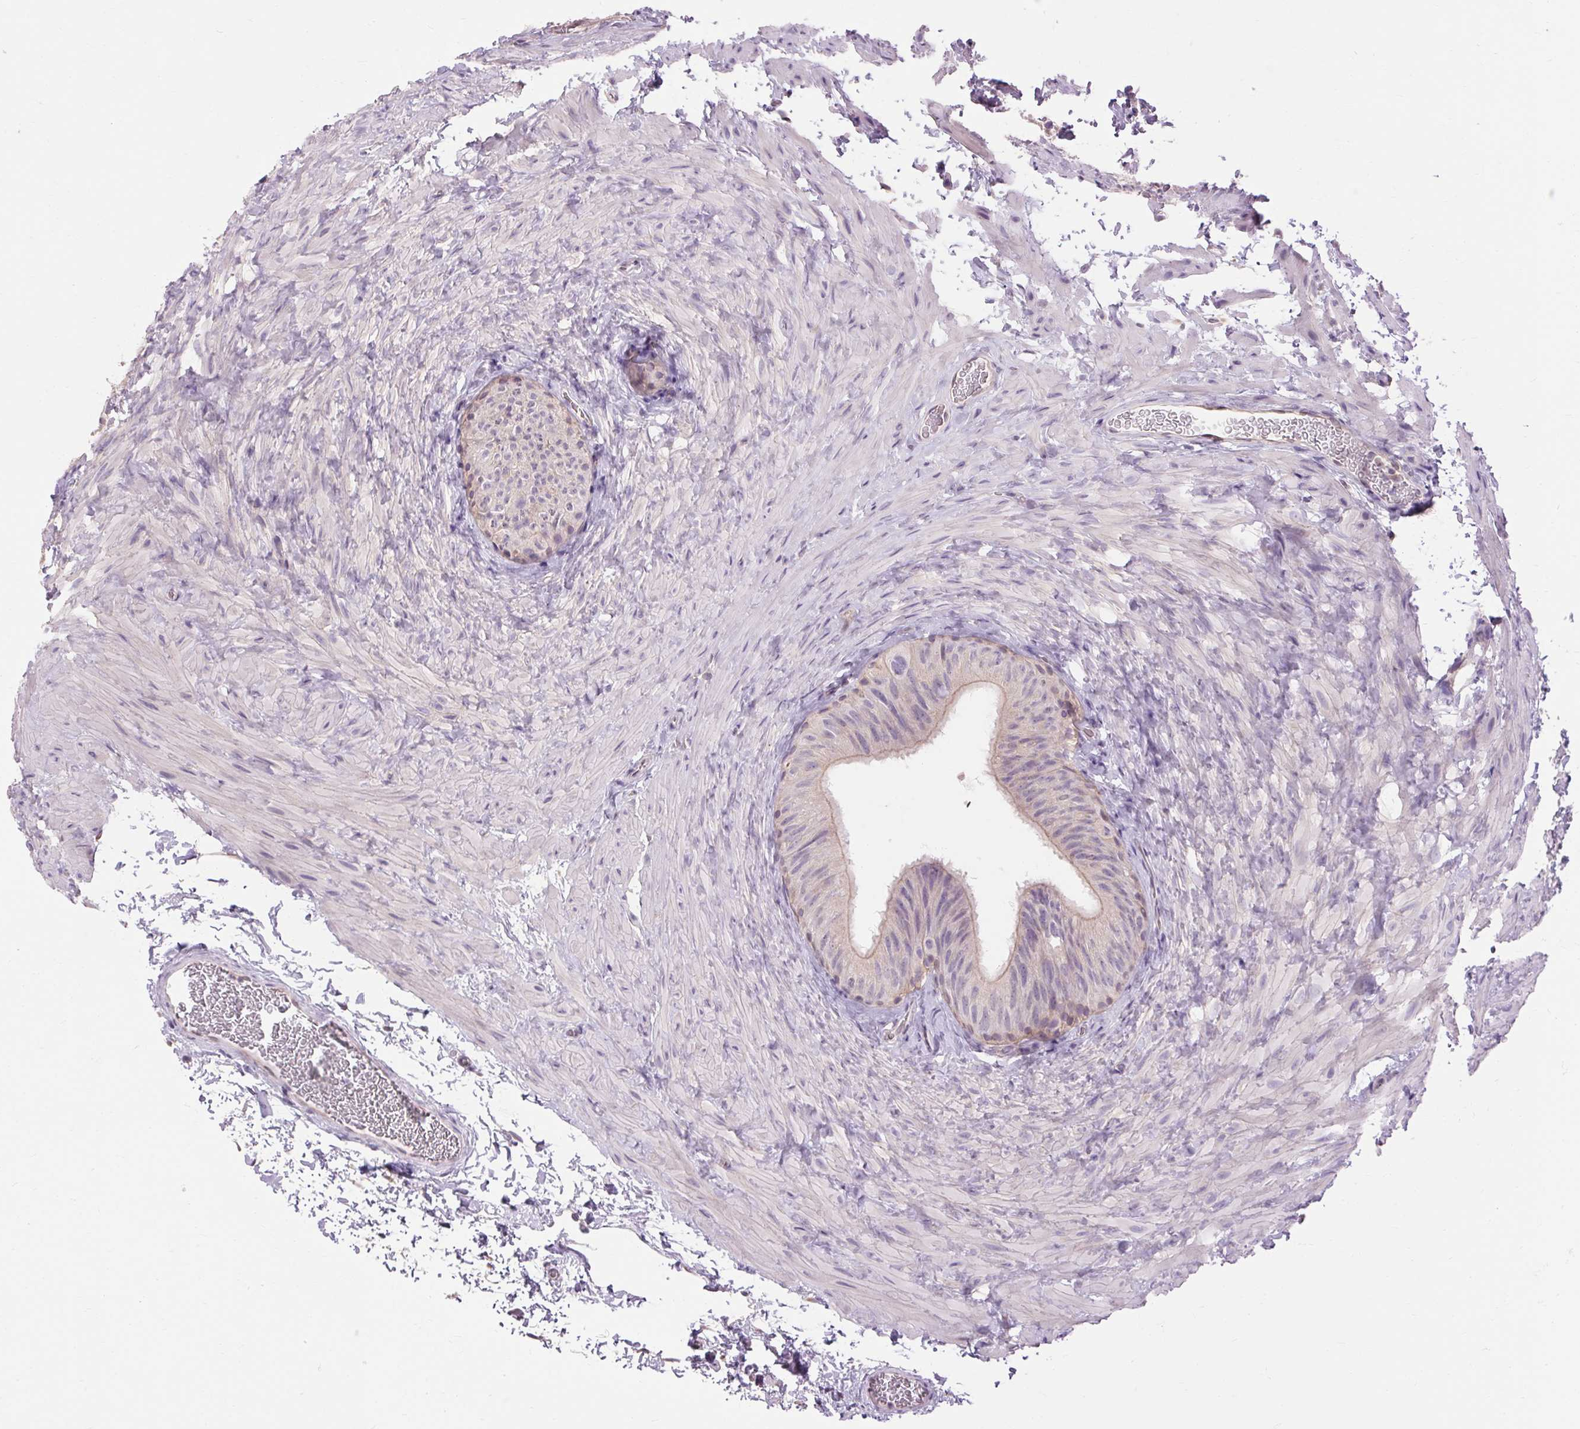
{"staining": {"intensity": "weak", "quantity": "25%-75%", "location": "cytoplasmic/membranous"}, "tissue": "epididymis", "cell_type": "Glandular cells", "image_type": "normal", "snomed": [{"axis": "morphology", "description": "Normal tissue, NOS"}, {"axis": "topography", "description": "Epididymis, spermatic cord, NOS"}, {"axis": "topography", "description": "Epididymis"}], "caption": "Brown immunohistochemical staining in unremarkable human epididymis demonstrates weak cytoplasmic/membranous staining in approximately 25%-75% of glandular cells.", "gene": "TM6SF1", "patient": {"sex": "male", "age": 31}}